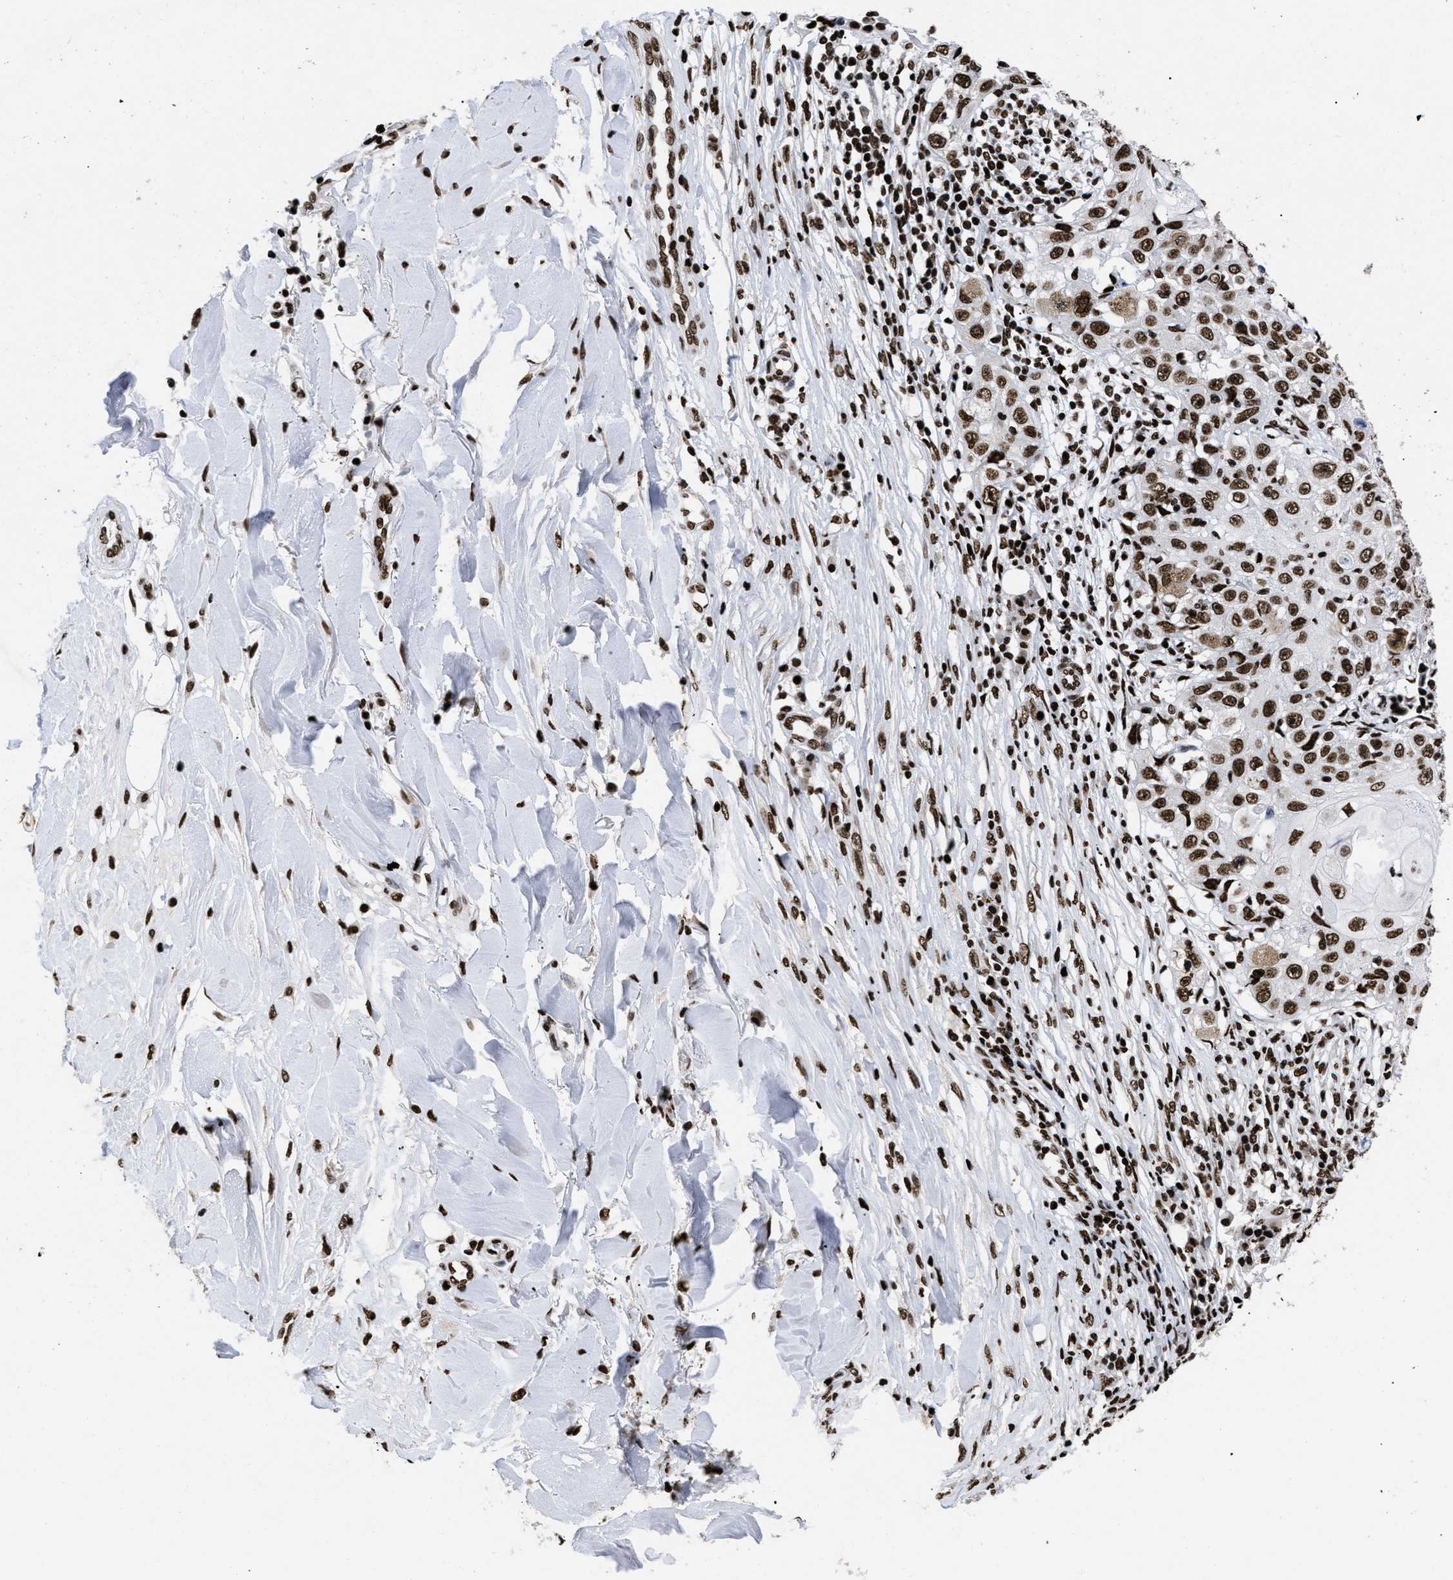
{"staining": {"intensity": "strong", "quantity": ">75%", "location": "nuclear"}, "tissue": "skin cancer", "cell_type": "Tumor cells", "image_type": "cancer", "snomed": [{"axis": "morphology", "description": "Squamous cell carcinoma, NOS"}, {"axis": "topography", "description": "Skin"}], "caption": "This micrograph shows immunohistochemistry (IHC) staining of squamous cell carcinoma (skin), with high strong nuclear staining in approximately >75% of tumor cells.", "gene": "CALHM3", "patient": {"sex": "male", "age": 86}}